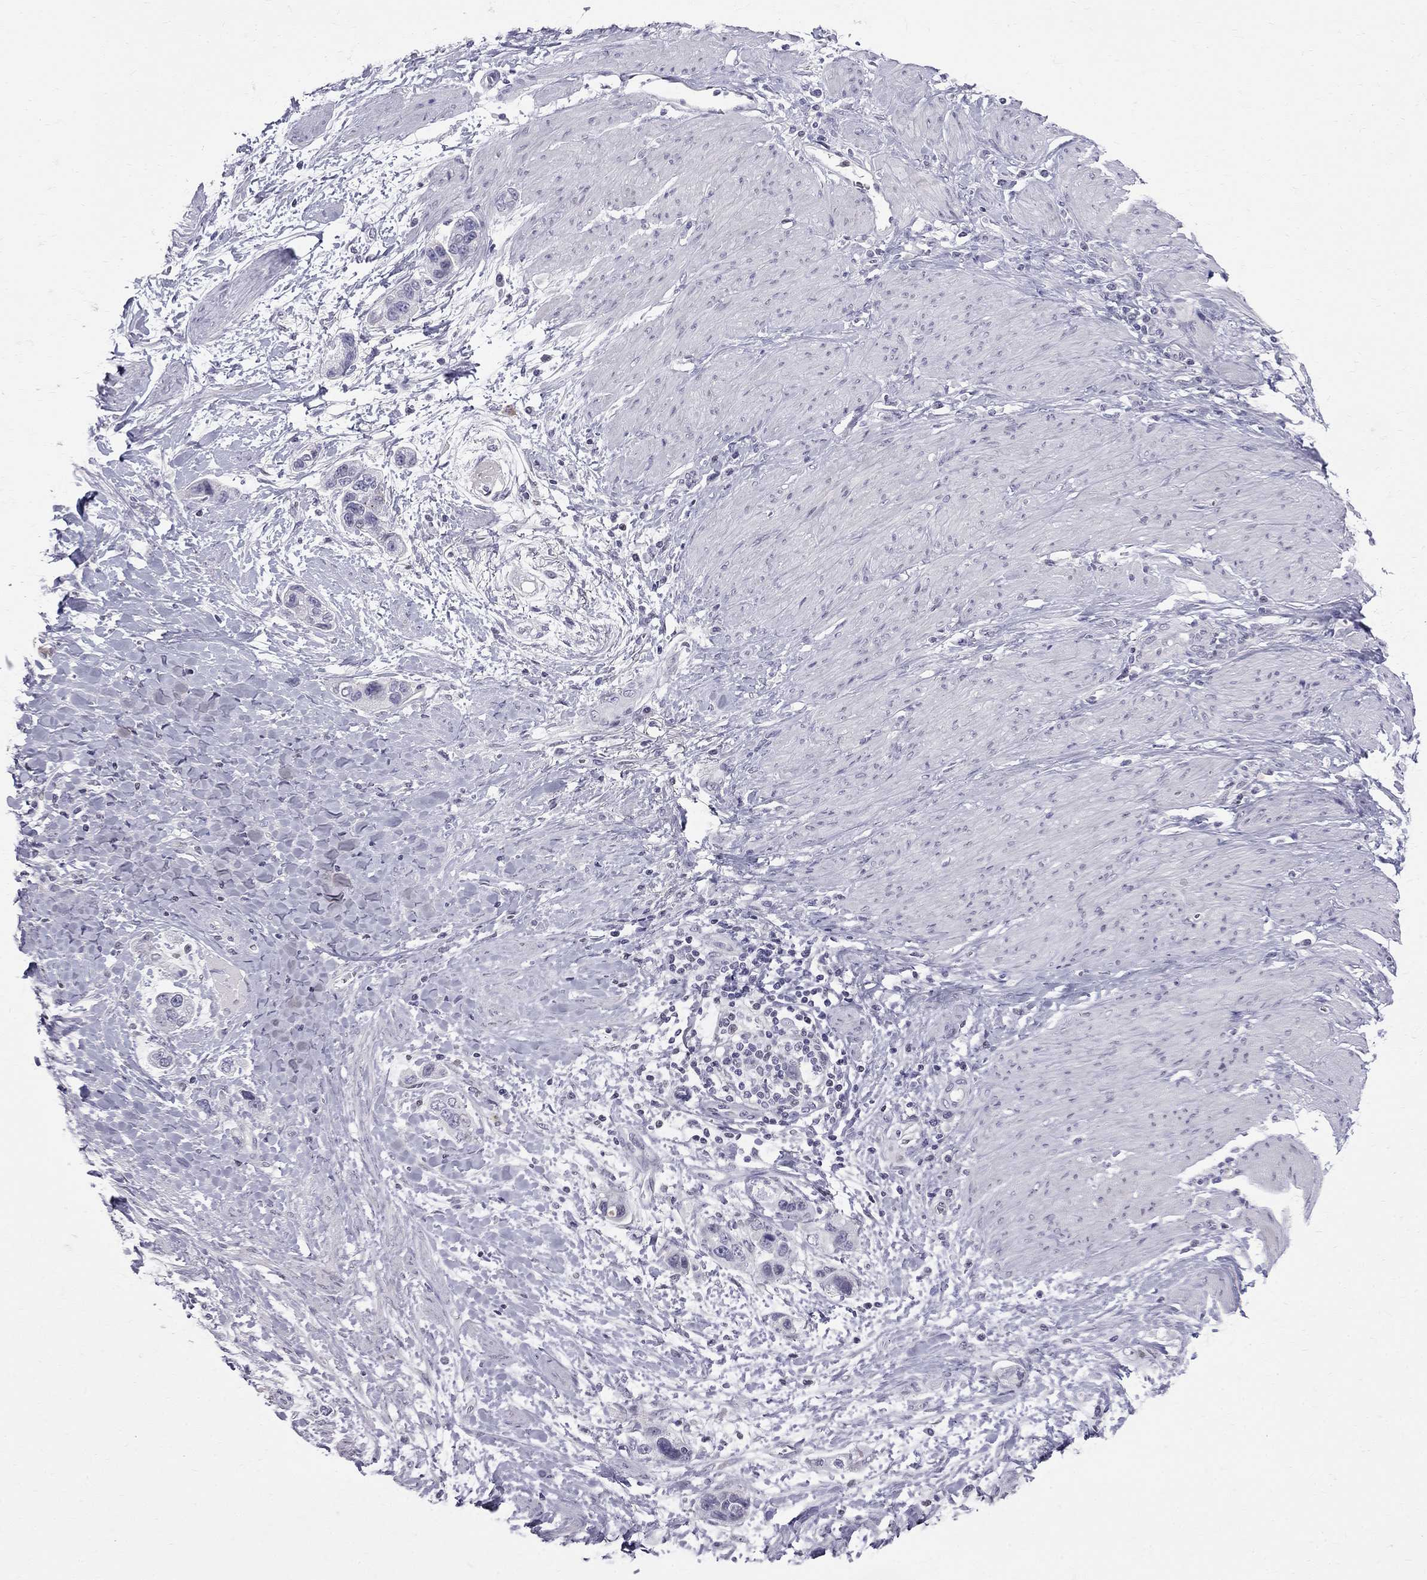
{"staining": {"intensity": "negative", "quantity": "none", "location": "none"}, "tissue": "stomach cancer", "cell_type": "Tumor cells", "image_type": "cancer", "snomed": [{"axis": "morphology", "description": "Adenocarcinoma, NOS"}, {"axis": "topography", "description": "Stomach, lower"}], "caption": "DAB (3,3'-diaminobenzidine) immunohistochemical staining of stomach cancer (adenocarcinoma) displays no significant positivity in tumor cells. (Brightfield microscopy of DAB (3,3'-diaminobenzidine) immunohistochemistry at high magnification).", "gene": "MUC15", "patient": {"sex": "female", "age": 93}}